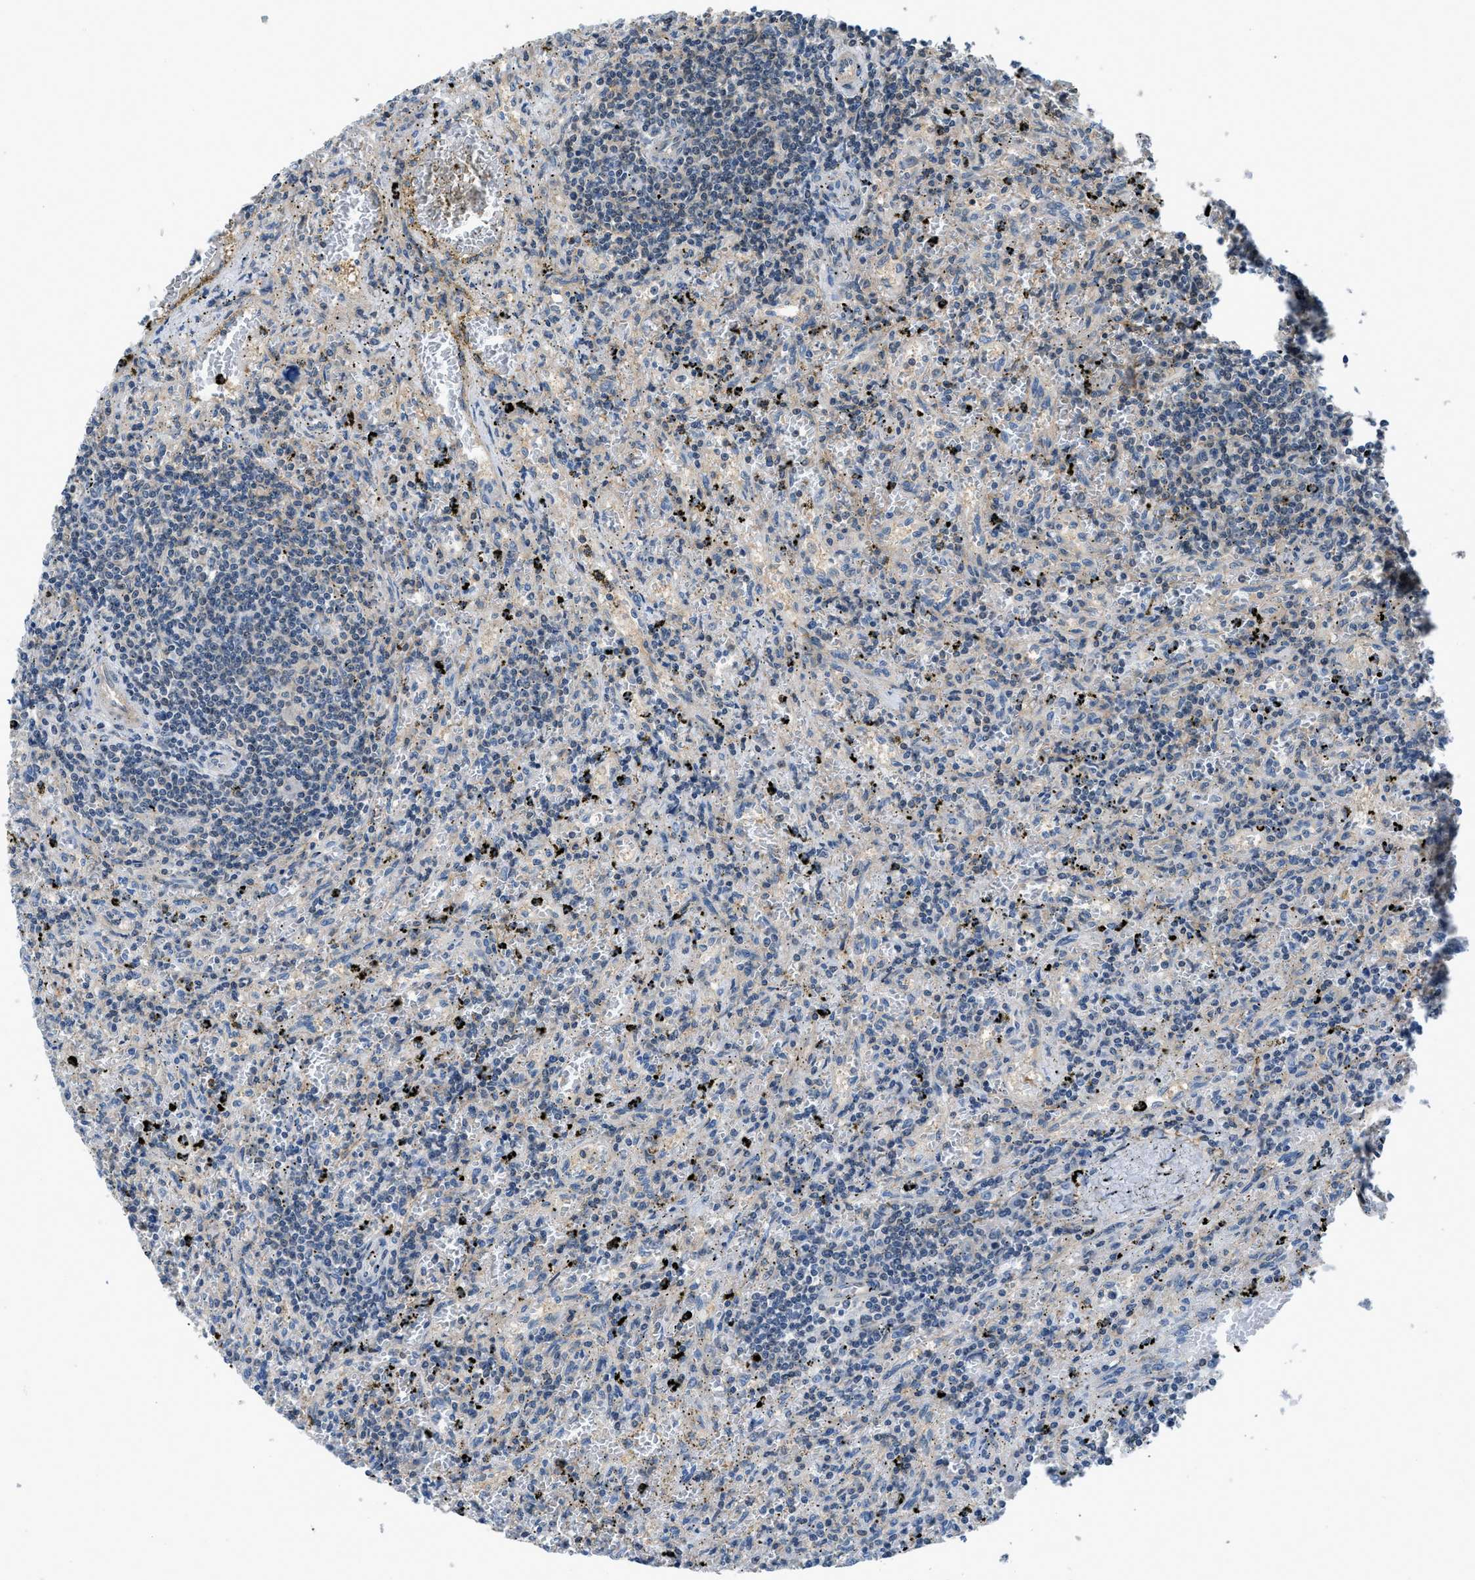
{"staining": {"intensity": "negative", "quantity": "none", "location": "none"}, "tissue": "lymphoma", "cell_type": "Tumor cells", "image_type": "cancer", "snomed": [{"axis": "morphology", "description": "Malignant lymphoma, non-Hodgkin's type, Low grade"}, {"axis": "topography", "description": "Spleen"}], "caption": "Immunohistochemistry (IHC) image of human low-grade malignant lymphoma, non-Hodgkin's type stained for a protein (brown), which reveals no positivity in tumor cells.", "gene": "TES", "patient": {"sex": "male", "age": 76}}